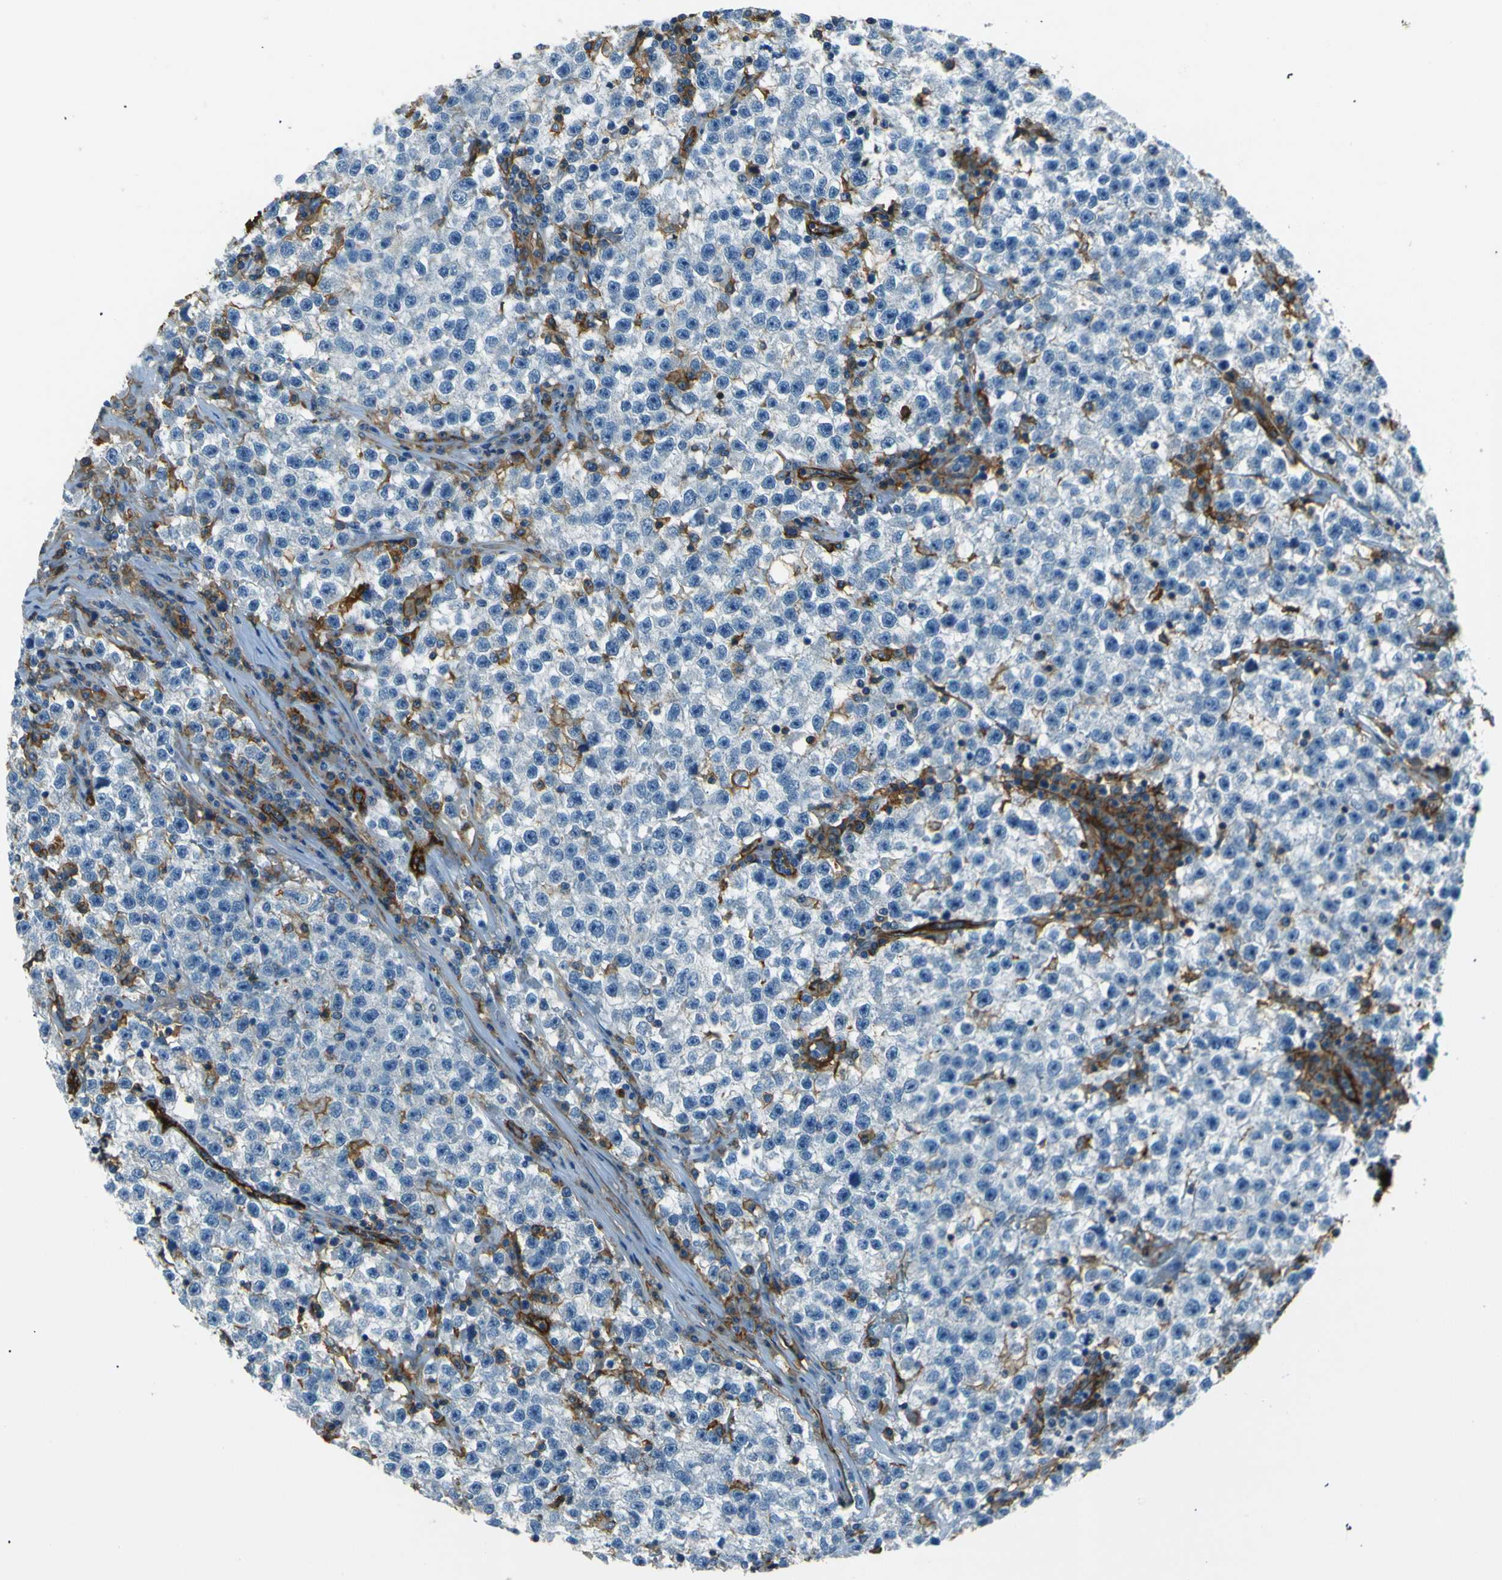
{"staining": {"intensity": "negative", "quantity": "none", "location": "none"}, "tissue": "testis cancer", "cell_type": "Tumor cells", "image_type": "cancer", "snomed": [{"axis": "morphology", "description": "Seminoma, NOS"}, {"axis": "topography", "description": "Testis"}], "caption": "DAB (3,3'-diaminobenzidine) immunohistochemical staining of human testis cancer demonstrates no significant positivity in tumor cells. (Brightfield microscopy of DAB immunohistochemistry (IHC) at high magnification).", "gene": "ENTPD1", "patient": {"sex": "male", "age": 22}}